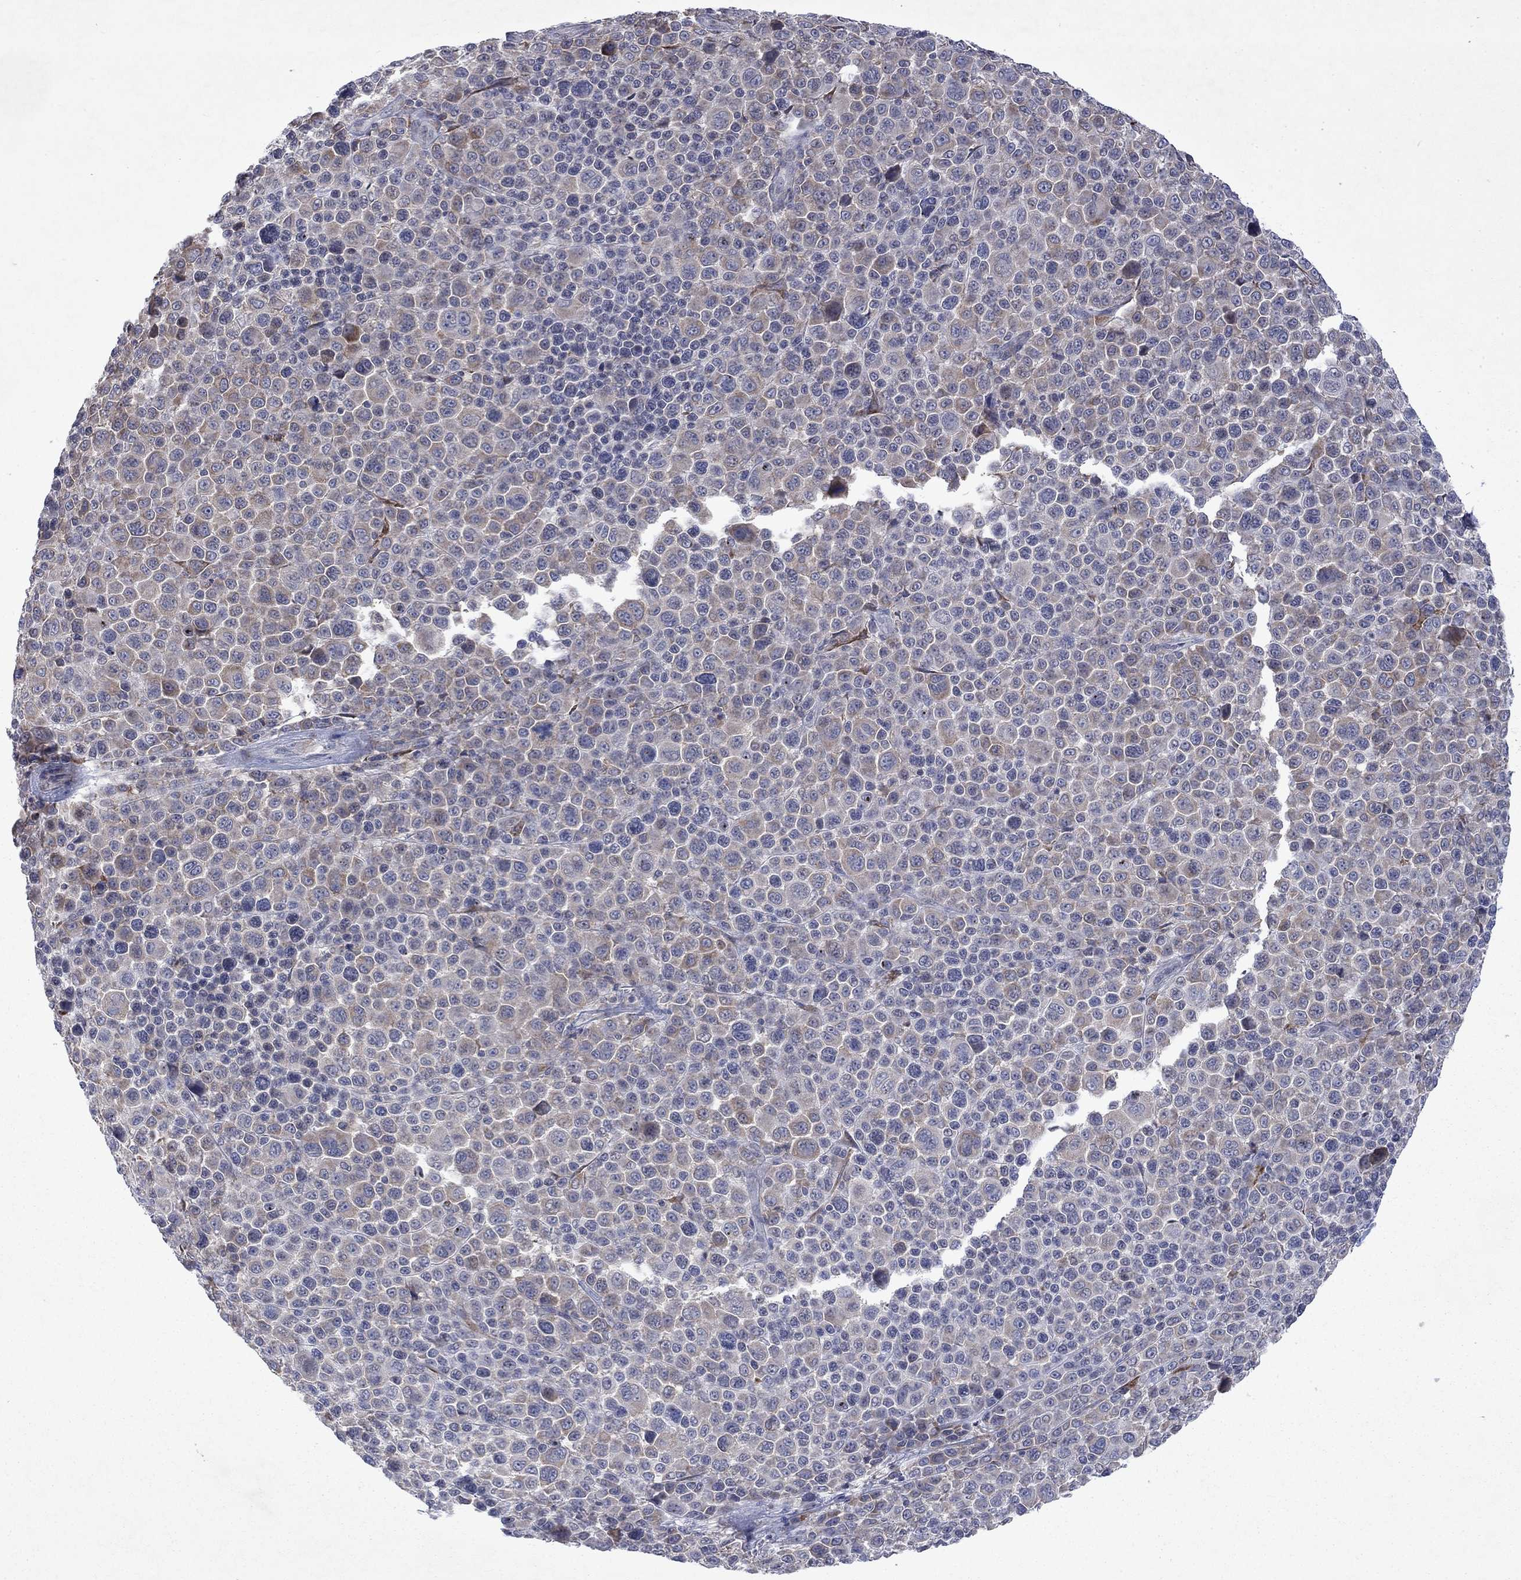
{"staining": {"intensity": "weak", "quantity": "25%-75%", "location": "cytoplasmic/membranous"}, "tissue": "melanoma", "cell_type": "Tumor cells", "image_type": "cancer", "snomed": [{"axis": "morphology", "description": "Malignant melanoma, NOS"}, {"axis": "topography", "description": "Skin"}], "caption": "Malignant melanoma tissue reveals weak cytoplasmic/membranous expression in approximately 25%-75% of tumor cells, visualized by immunohistochemistry.", "gene": "TMEM97", "patient": {"sex": "female", "age": 57}}